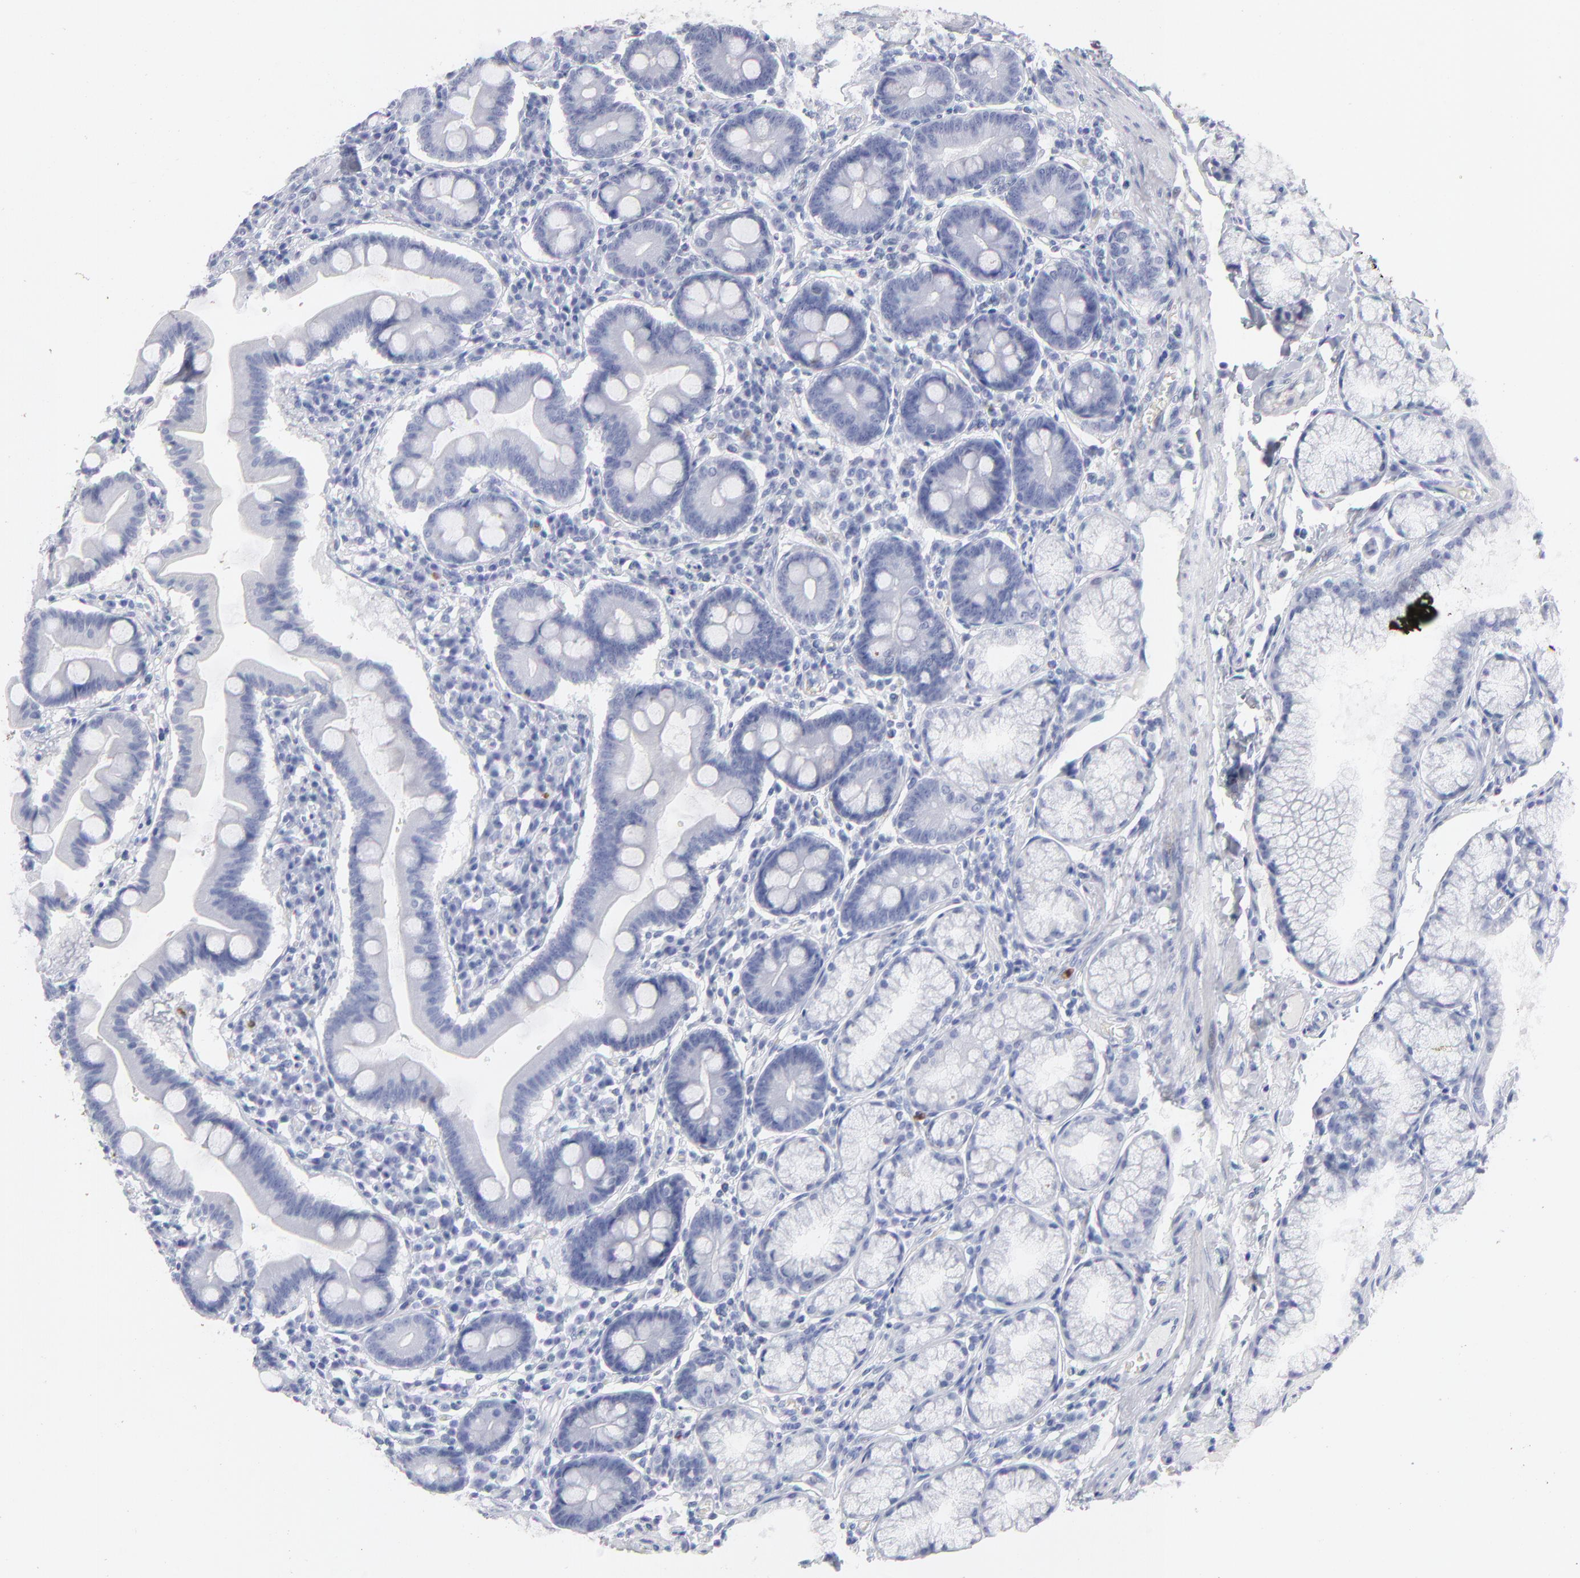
{"staining": {"intensity": "negative", "quantity": "none", "location": "none"}, "tissue": "duodenum", "cell_type": "Glandular cells", "image_type": "normal", "snomed": [{"axis": "morphology", "description": "Normal tissue, NOS"}, {"axis": "topography", "description": "Duodenum"}], "caption": "Immunohistochemistry photomicrograph of benign duodenum stained for a protein (brown), which demonstrates no positivity in glandular cells. (Brightfield microscopy of DAB immunohistochemistry (IHC) at high magnification).", "gene": "ARG1", "patient": {"sex": "male", "age": 50}}